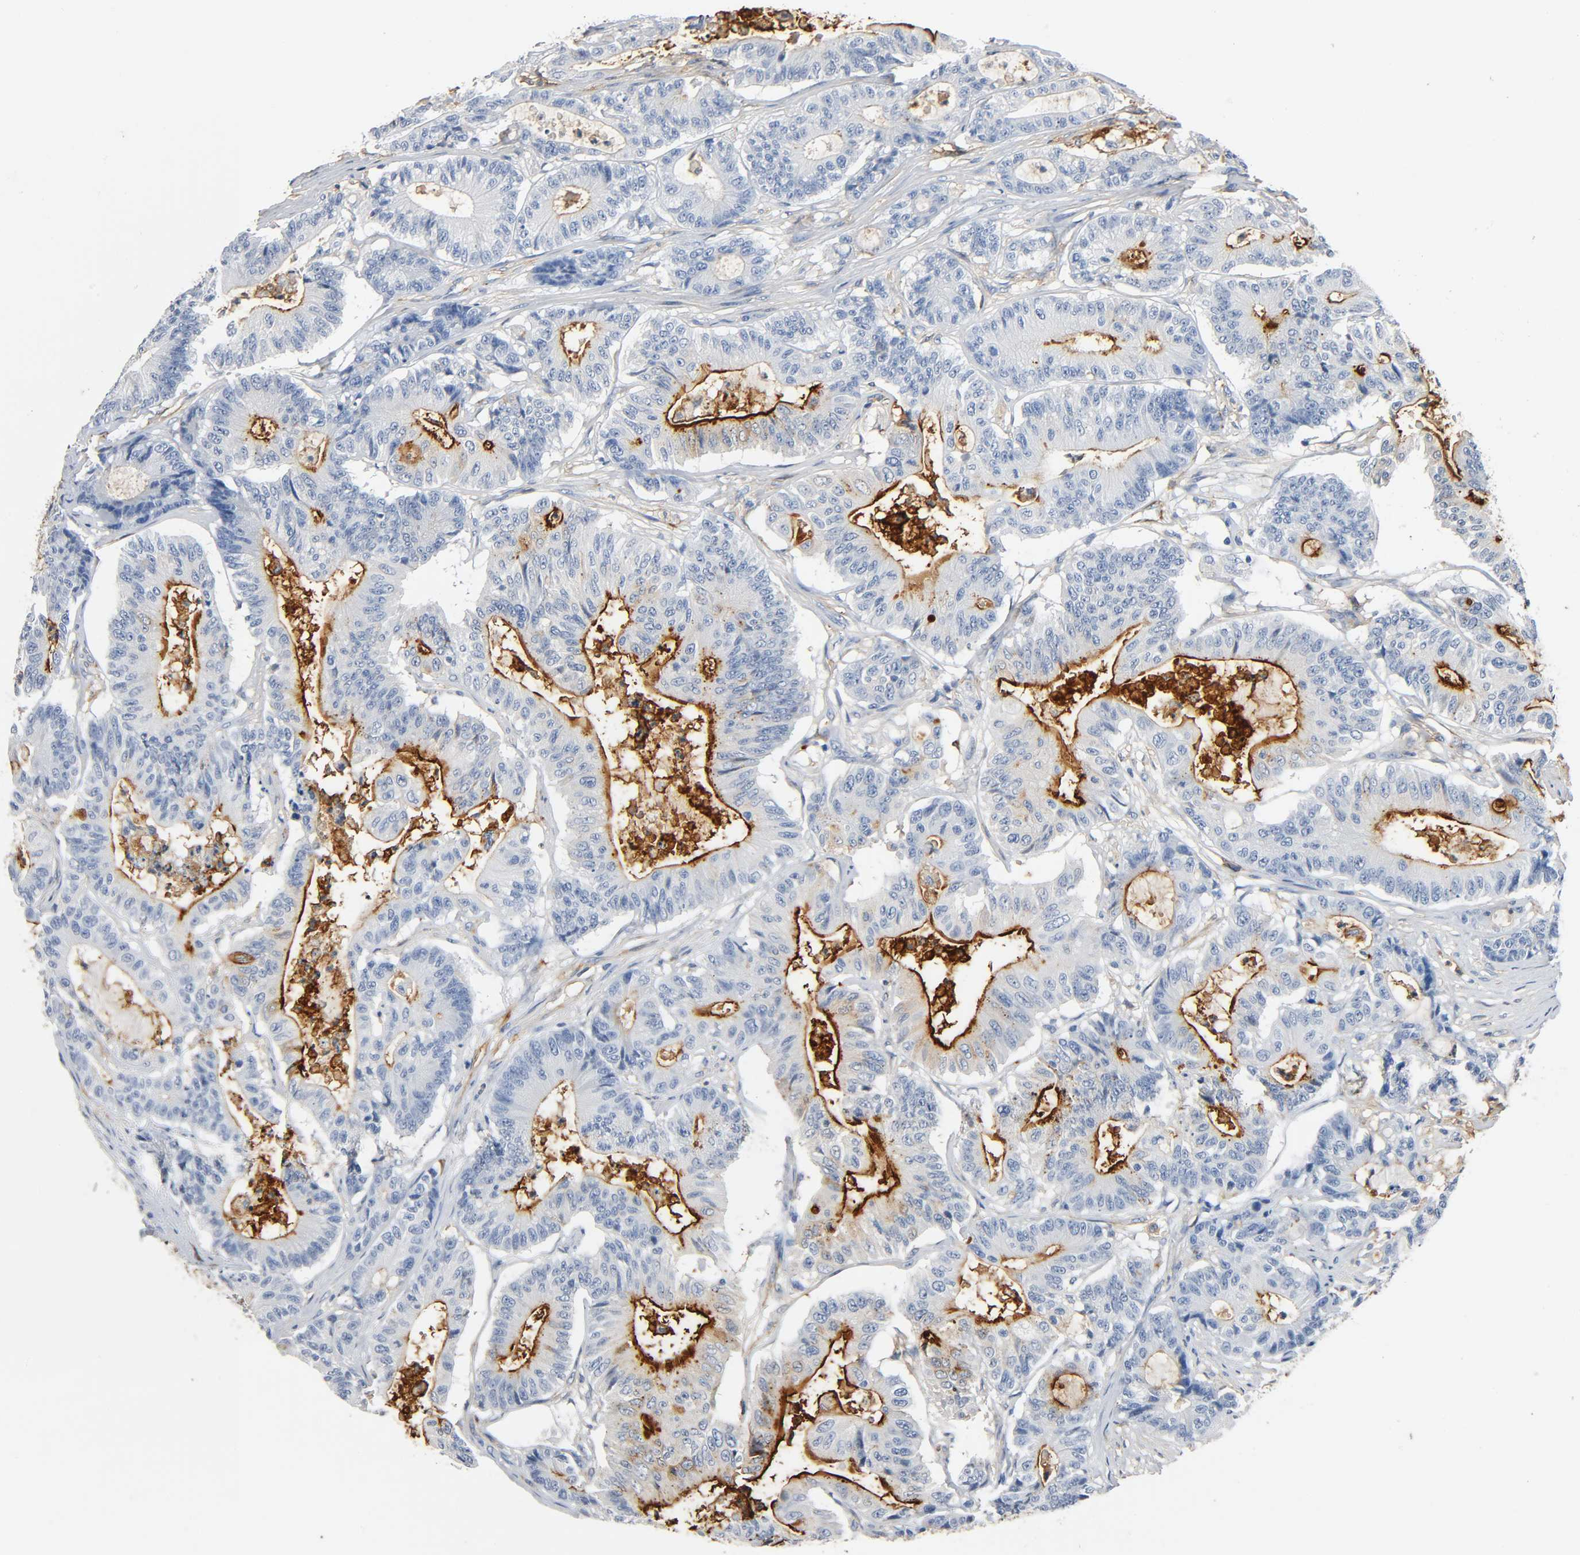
{"staining": {"intensity": "strong", "quantity": "<25%", "location": "cytoplasmic/membranous"}, "tissue": "colorectal cancer", "cell_type": "Tumor cells", "image_type": "cancer", "snomed": [{"axis": "morphology", "description": "Adenocarcinoma, NOS"}, {"axis": "topography", "description": "Colon"}], "caption": "Immunohistochemistry micrograph of neoplastic tissue: colorectal cancer (adenocarcinoma) stained using IHC shows medium levels of strong protein expression localized specifically in the cytoplasmic/membranous of tumor cells, appearing as a cytoplasmic/membranous brown color.", "gene": "ANPEP", "patient": {"sex": "female", "age": 84}}